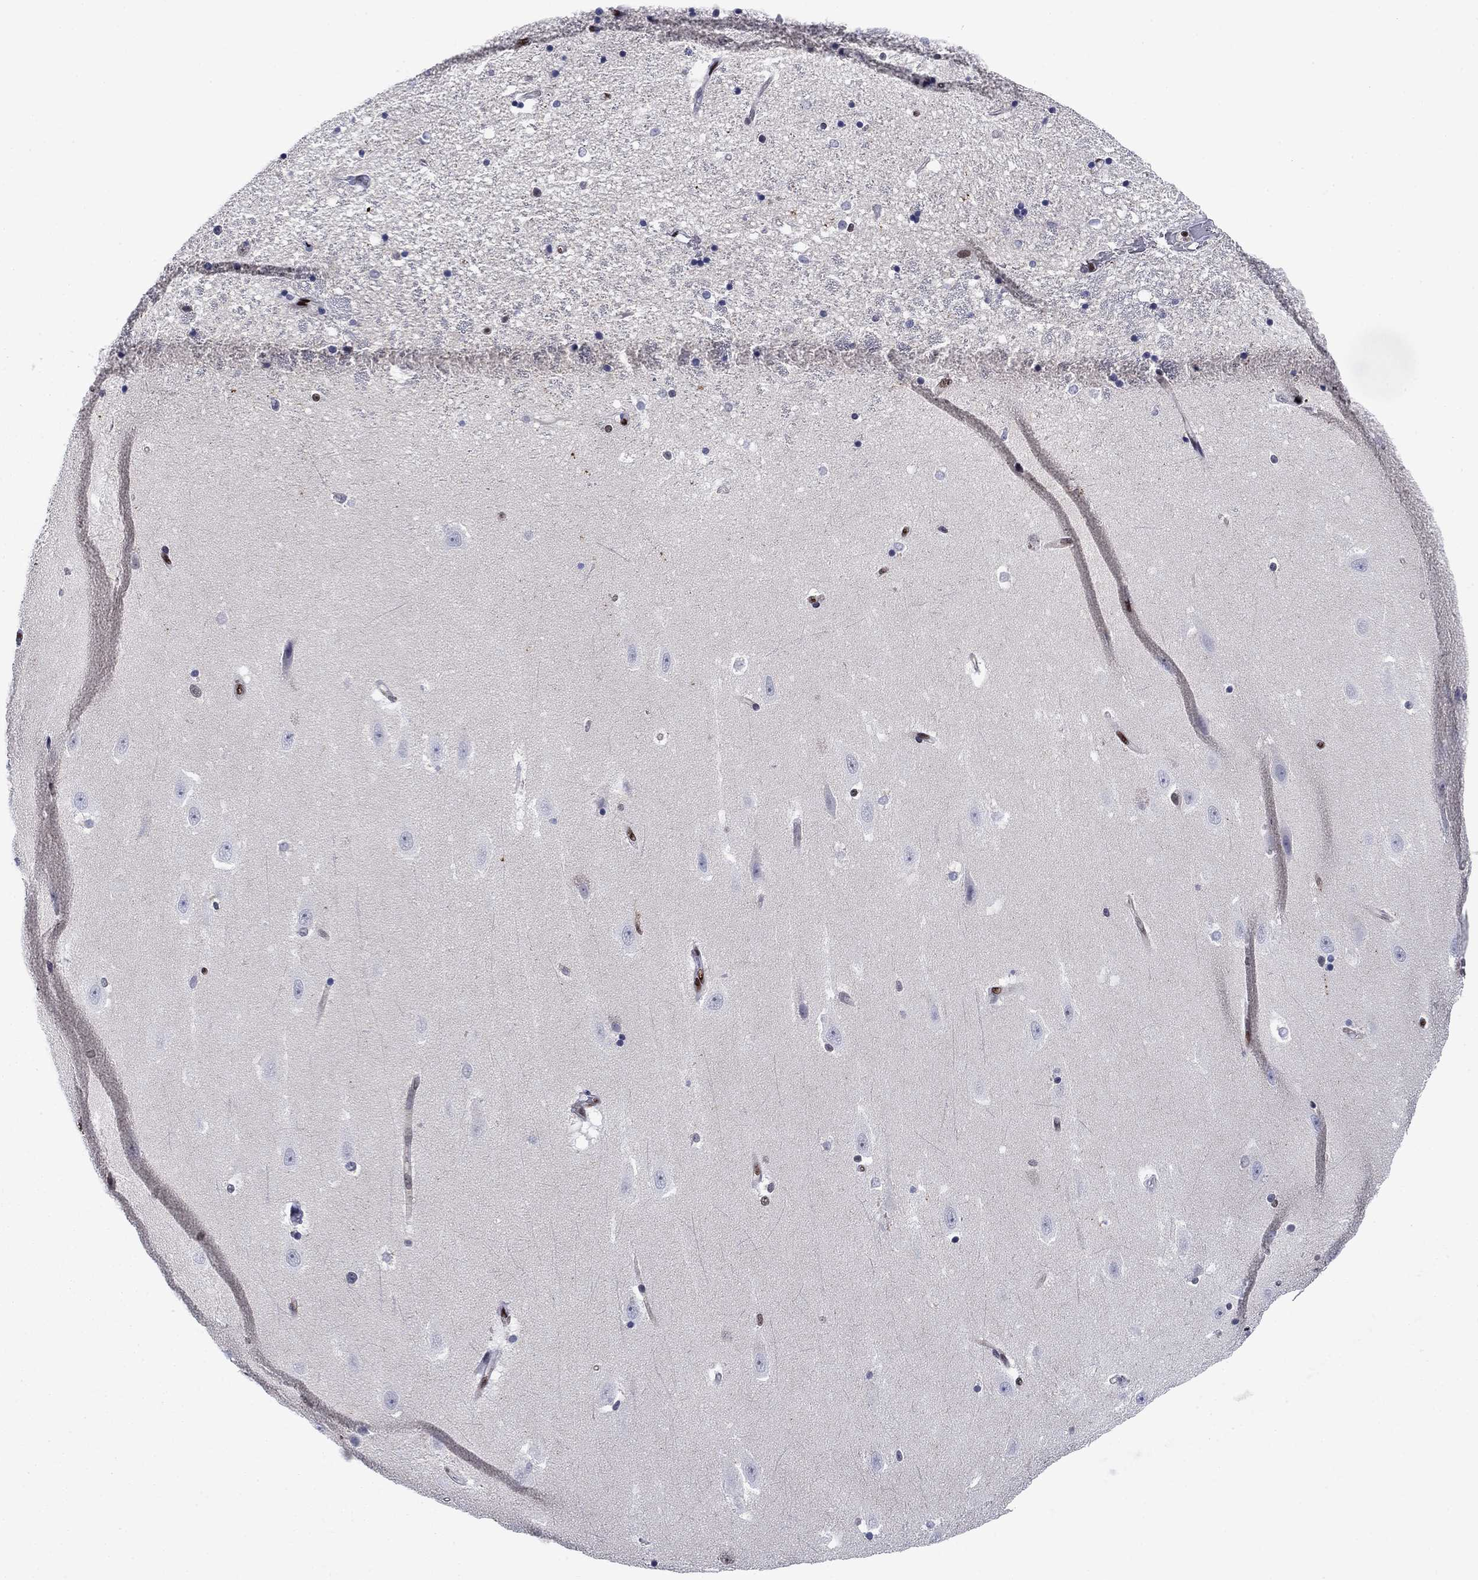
{"staining": {"intensity": "strong", "quantity": "<25%", "location": "nuclear"}, "tissue": "hippocampus", "cell_type": "Glial cells", "image_type": "normal", "snomed": [{"axis": "morphology", "description": "Normal tissue, NOS"}, {"axis": "topography", "description": "Hippocampus"}], "caption": "Glial cells demonstrate strong nuclear expression in approximately <25% of cells in normal hippocampus. (brown staining indicates protein expression, while blue staining denotes nuclei).", "gene": "RPRD1B", "patient": {"sex": "male", "age": 49}}